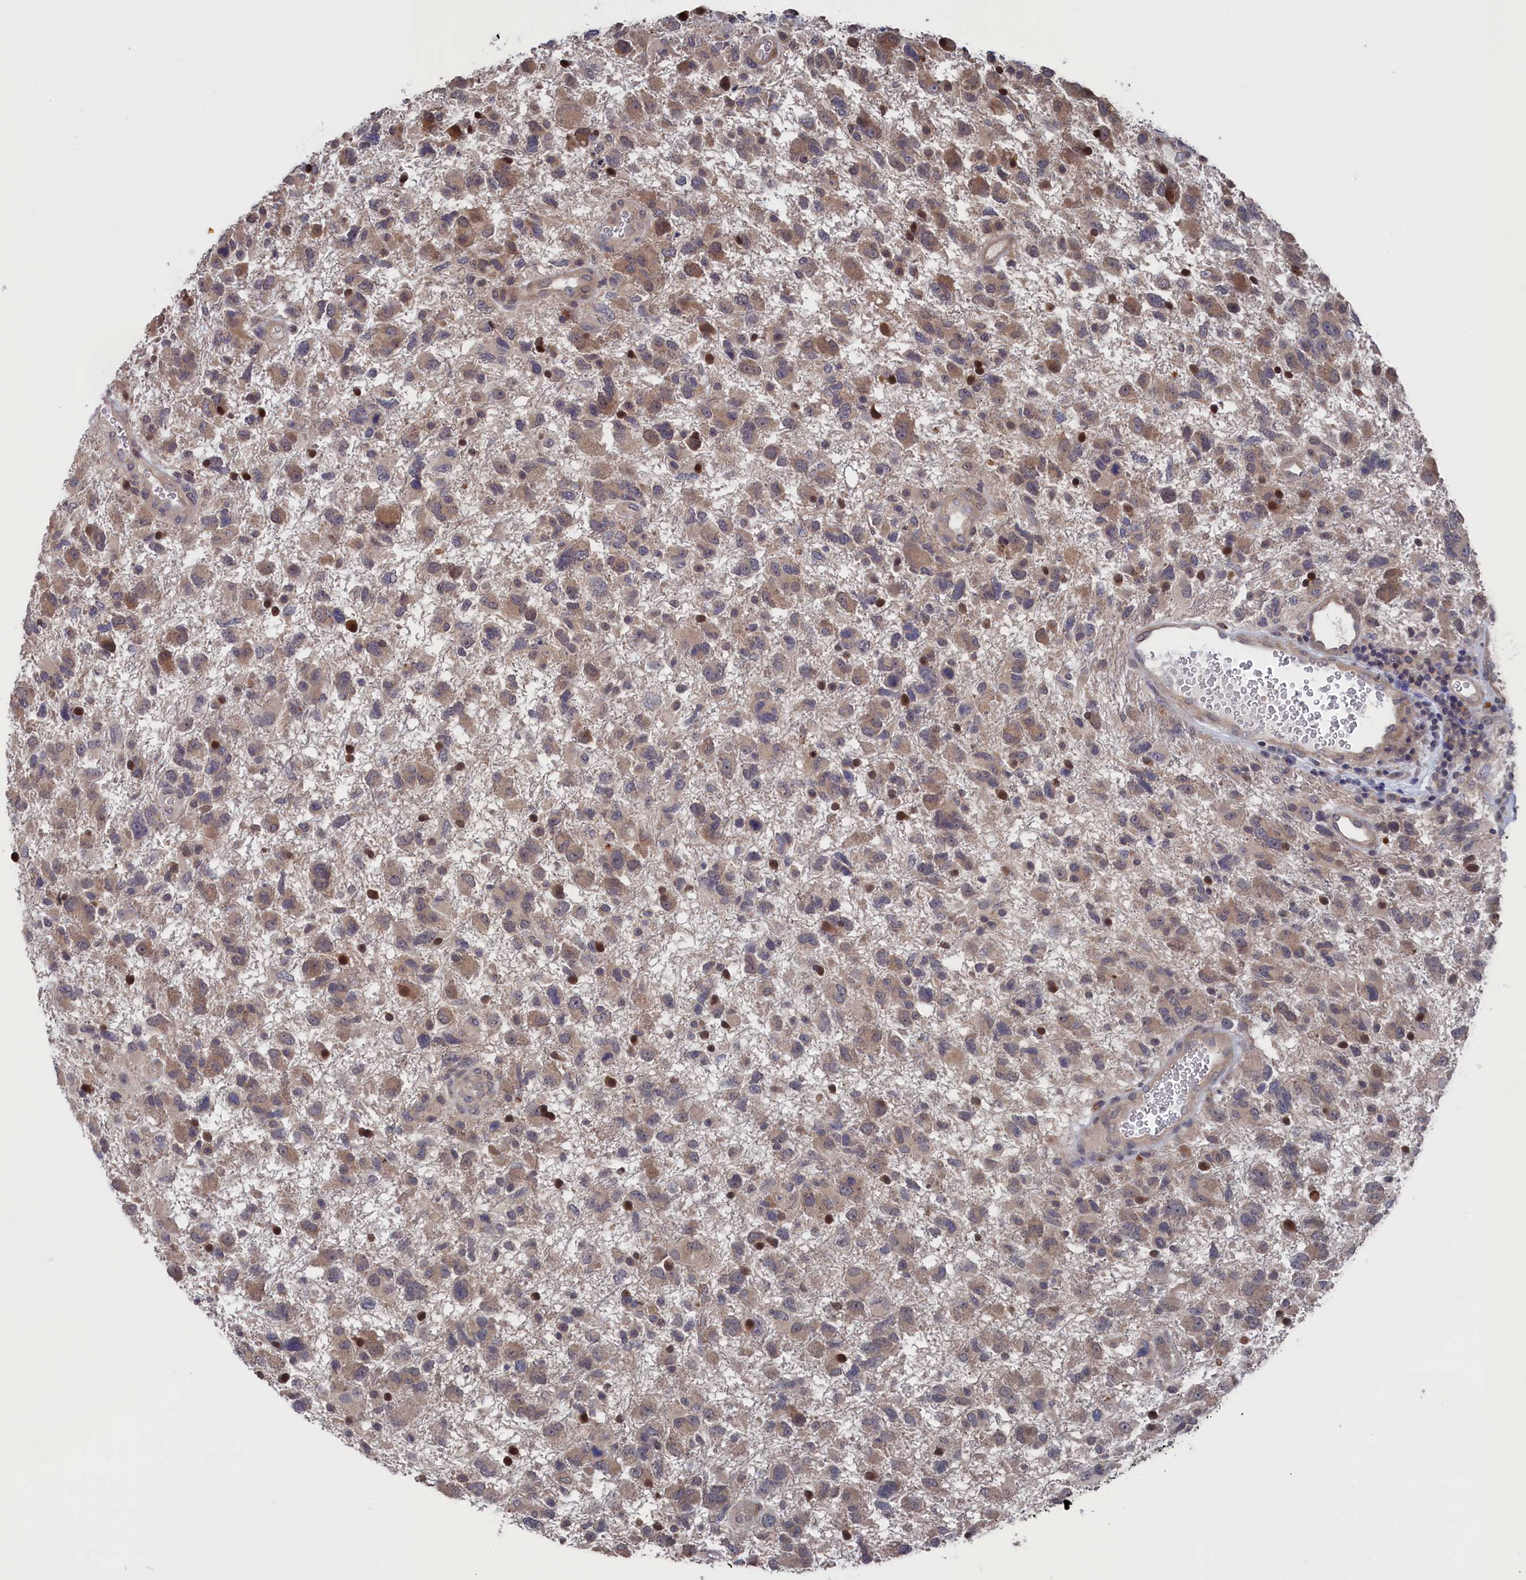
{"staining": {"intensity": "weak", "quantity": "25%-75%", "location": "cytoplasmic/membranous"}, "tissue": "glioma", "cell_type": "Tumor cells", "image_type": "cancer", "snomed": [{"axis": "morphology", "description": "Glioma, malignant, High grade"}, {"axis": "topography", "description": "Brain"}], "caption": "A photomicrograph of glioma stained for a protein displays weak cytoplasmic/membranous brown staining in tumor cells.", "gene": "NUTF2", "patient": {"sex": "male", "age": 61}}